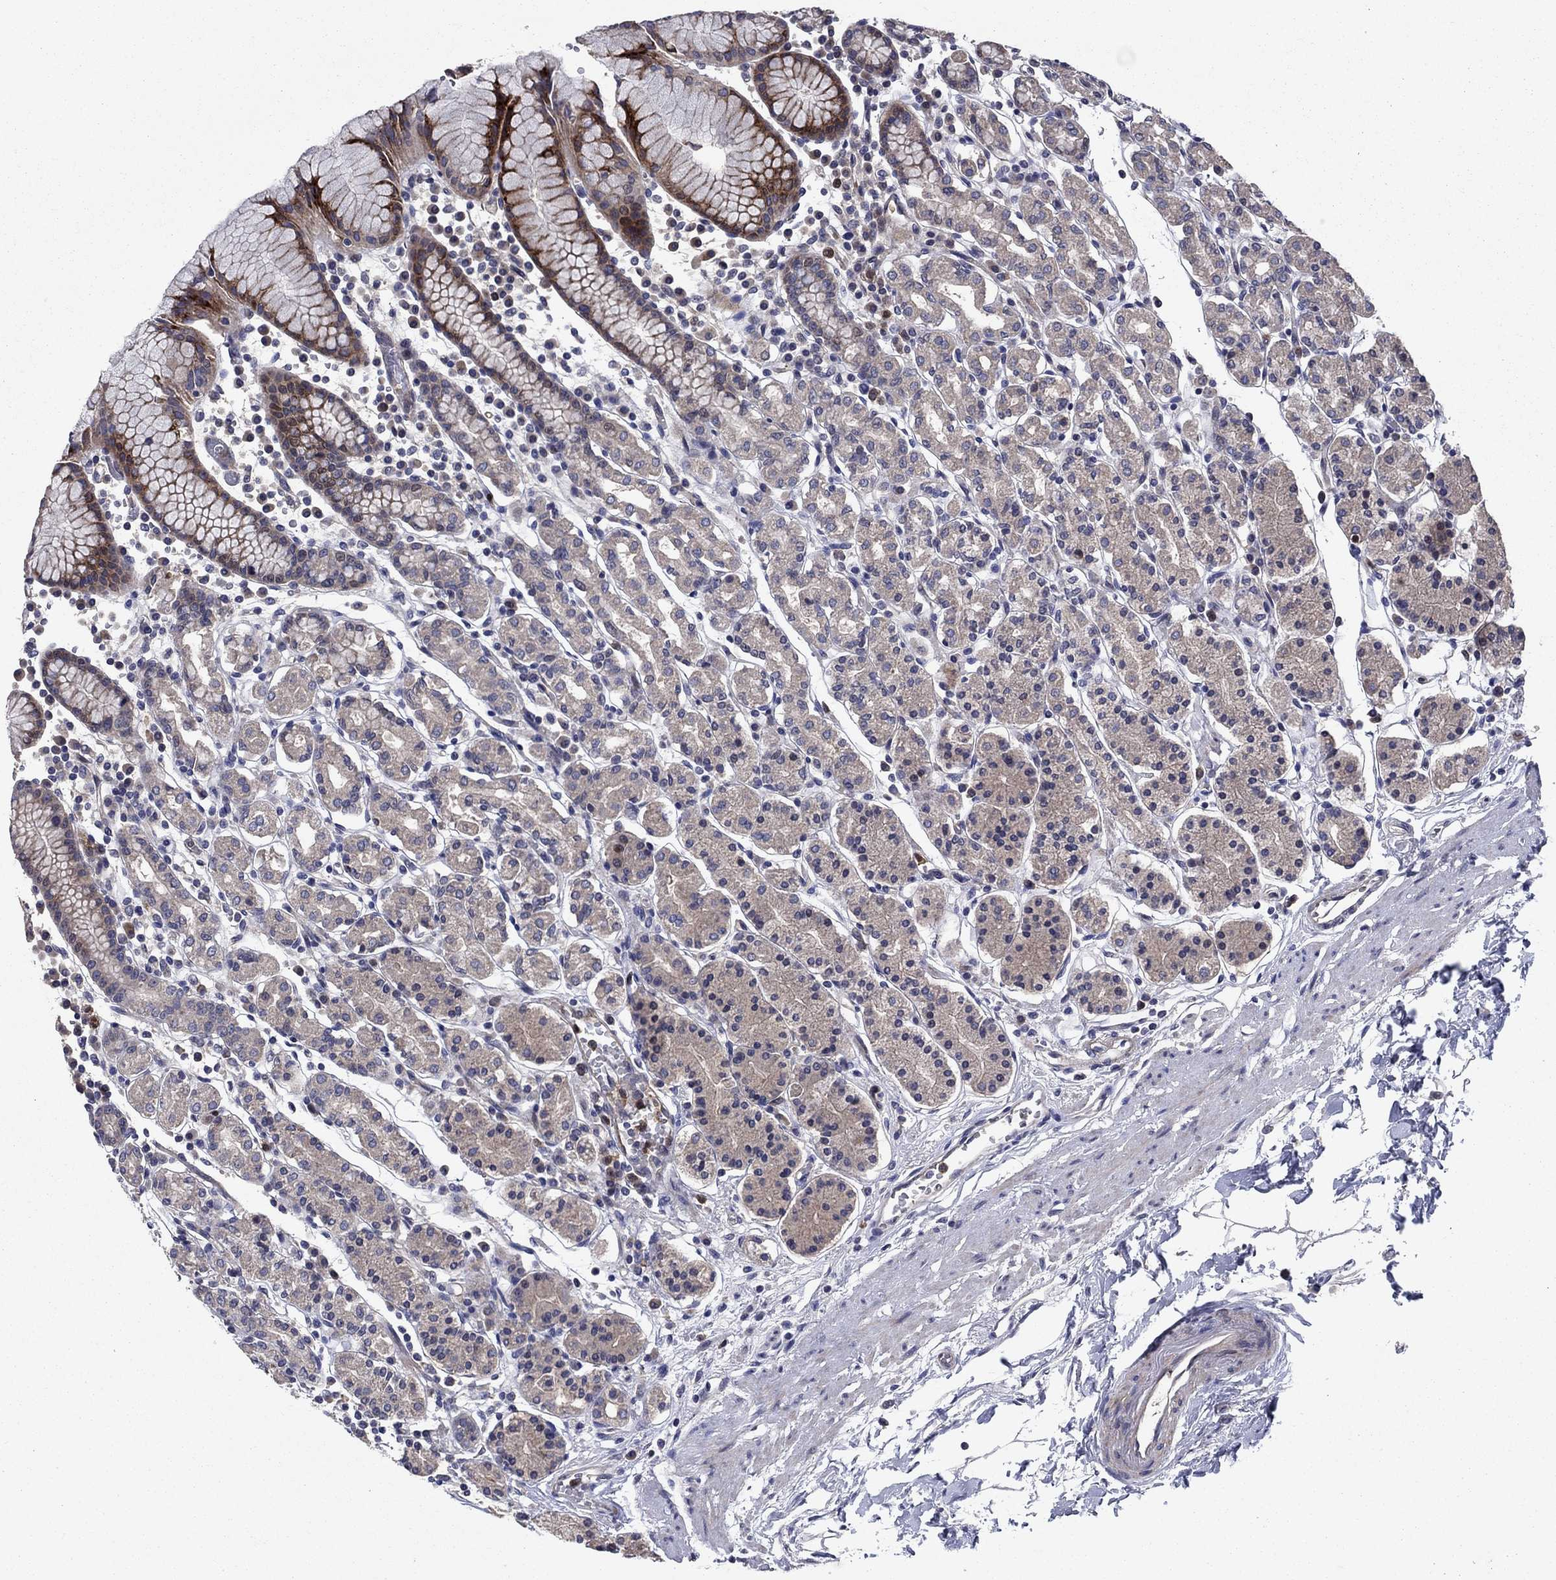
{"staining": {"intensity": "strong", "quantity": "<25%", "location": "cytoplasmic/membranous"}, "tissue": "stomach", "cell_type": "Glandular cells", "image_type": "normal", "snomed": [{"axis": "morphology", "description": "Normal tissue, NOS"}, {"axis": "topography", "description": "Stomach, upper"}, {"axis": "topography", "description": "Stomach"}], "caption": "IHC photomicrograph of benign stomach: human stomach stained using immunohistochemistry shows medium levels of strong protein expression localized specifically in the cytoplasmic/membranous of glandular cells, appearing as a cytoplasmic/membranous brown color.", "gene": "MSRB1", "patient": {"sex": "male", "age": 62}}